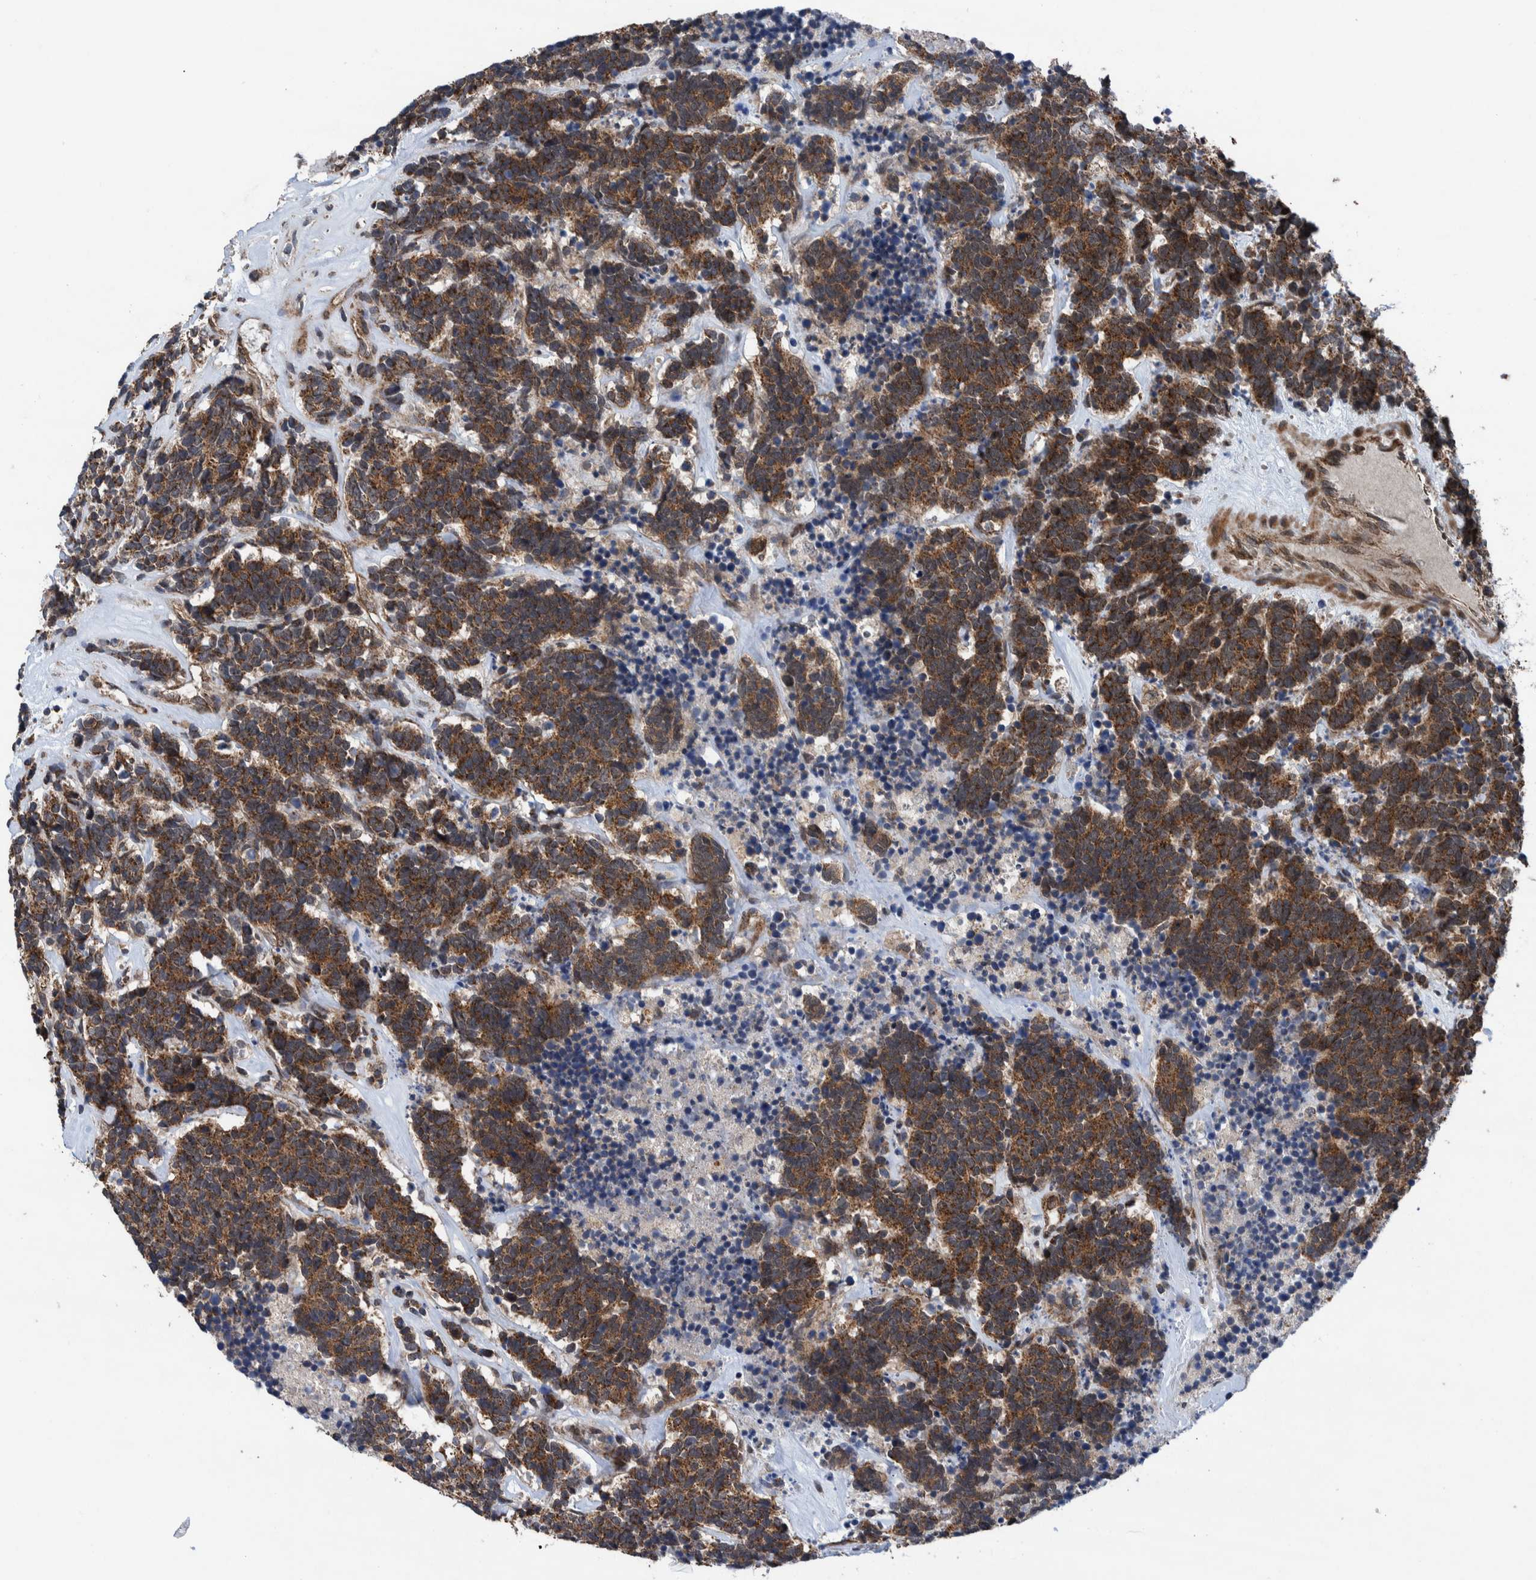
{"staining": {"intensity": "strong", "quantity": ">75%", "location": "cytoplasmic/membranous"}, "tissue": "carcinoid", "cell_type": "Tumor cells", "image_type": "cancer", "snomed": [{"axis": "morphology", "description": "Carcinoma, NOS"}, {"axis": "morphology", "description": "Carcinoid, malignant, NOS"}, {"axis": "topography", "description": "Urinary bladder"}], "caption": "Immunohistochemistry (IHC) (DAB (3,3'-diaminobenzidine)) staining of human carcinoid displays strong cytoplasmic/membranous protein expression in about >75% of tumor cells. The staining was performed using DAB (3,3'-diaminobenzidine) to visualize the protein expression in brown, while the nuclei were stained in blue with hematoxylin (Magnification: 20x).", "gene": "MRPS7", "patient": {"sex": "male", "age": 57}}